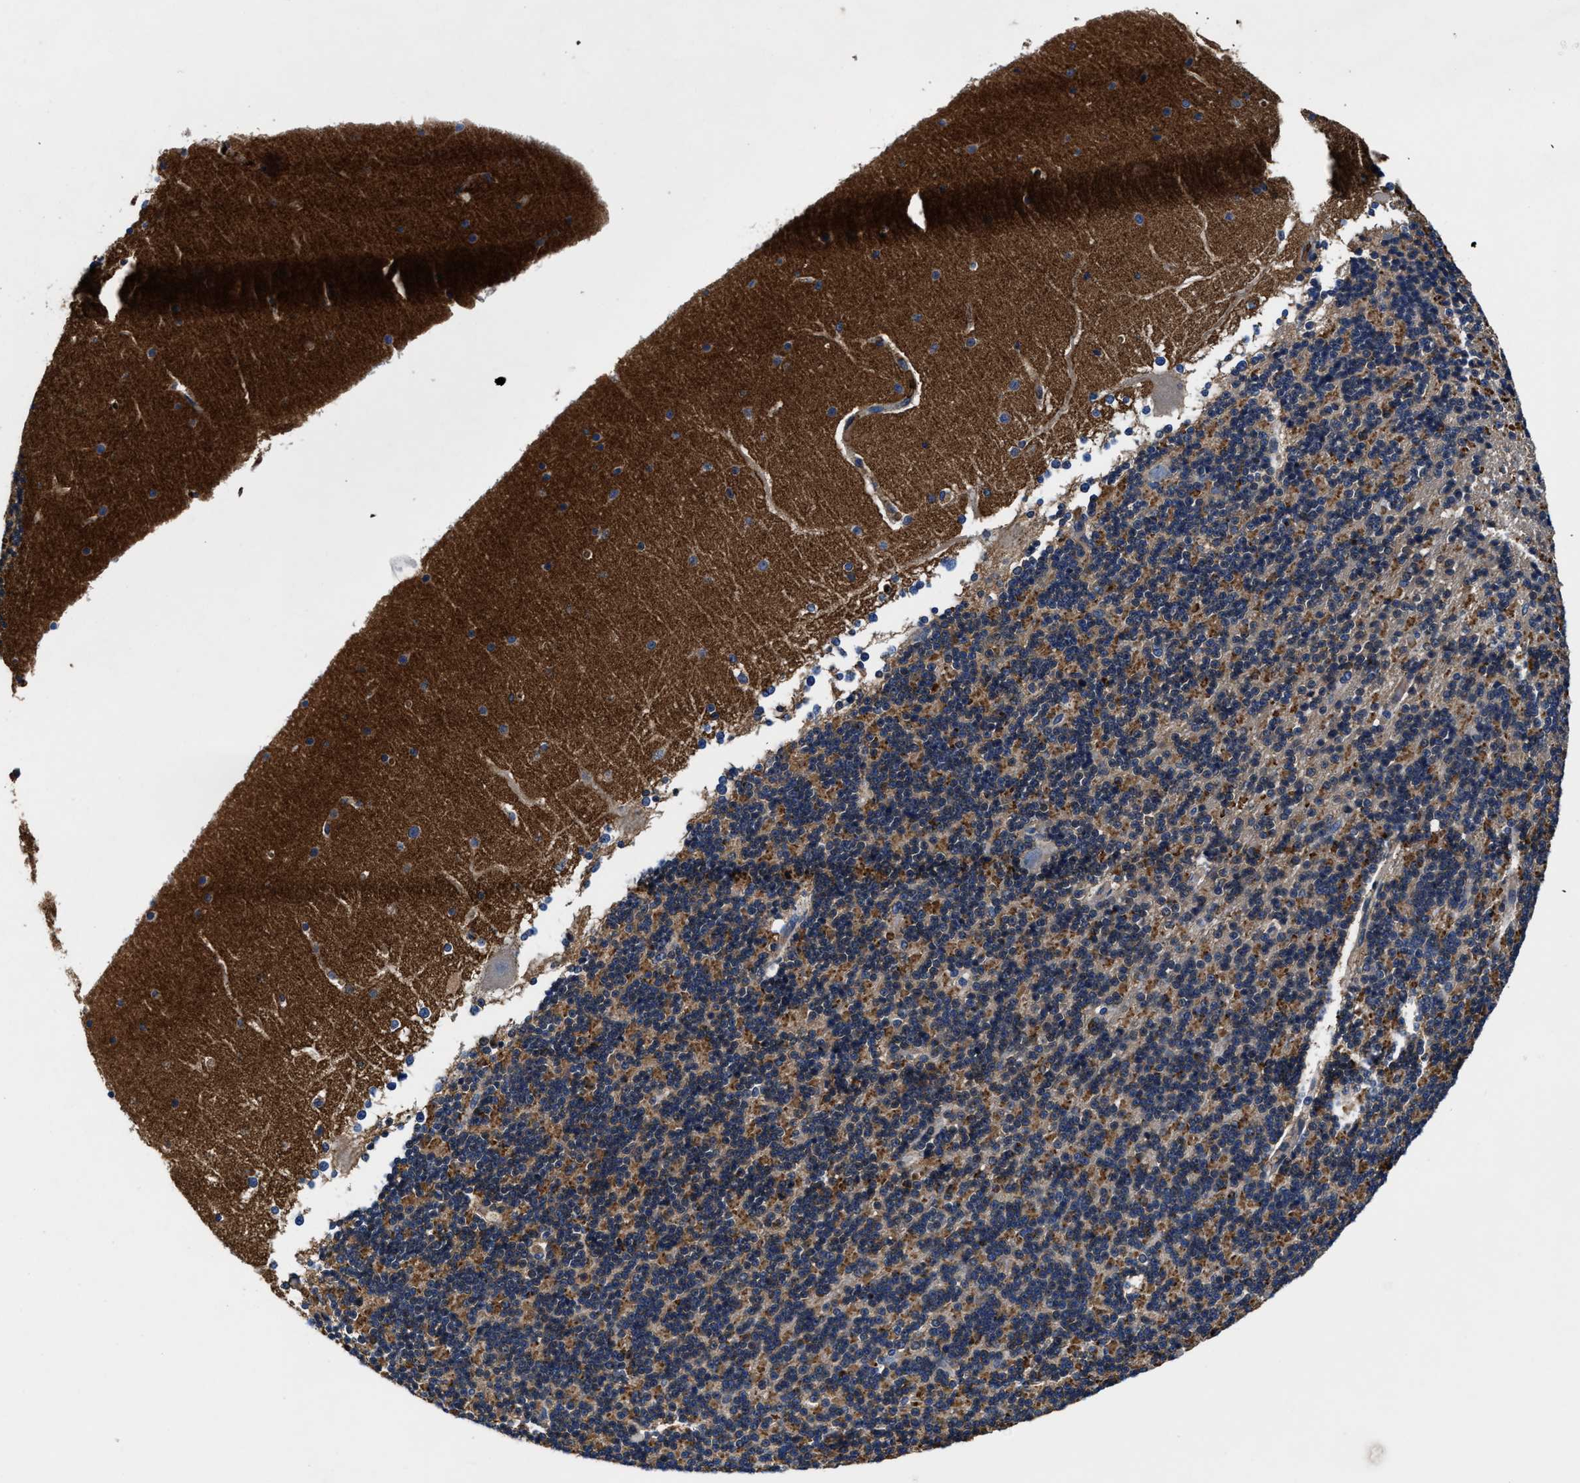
{"staining": {"intensity": "moderate", "quantity": "25%-75%", "location": "cytoplasmic/membranous"}, "tissue": "cerebellum", "cell_type": "Cells in granular layer", "image_type": "normal", "snomed": [{"axis": "morphology", "description": "Normal tissue, NOS"}, {"axis": "topography", "description": "Cerebellum"}], "caption": "High-power microscopy captured an immunohistochemistry histopathology image of benign cerebellum, revealing moderate cytoplasmic/membranous positivity in approximately 25%-75% of cells in granular layer.", "gene": "PHLPP1", "patient": {"sex": "female", "age": 19}}